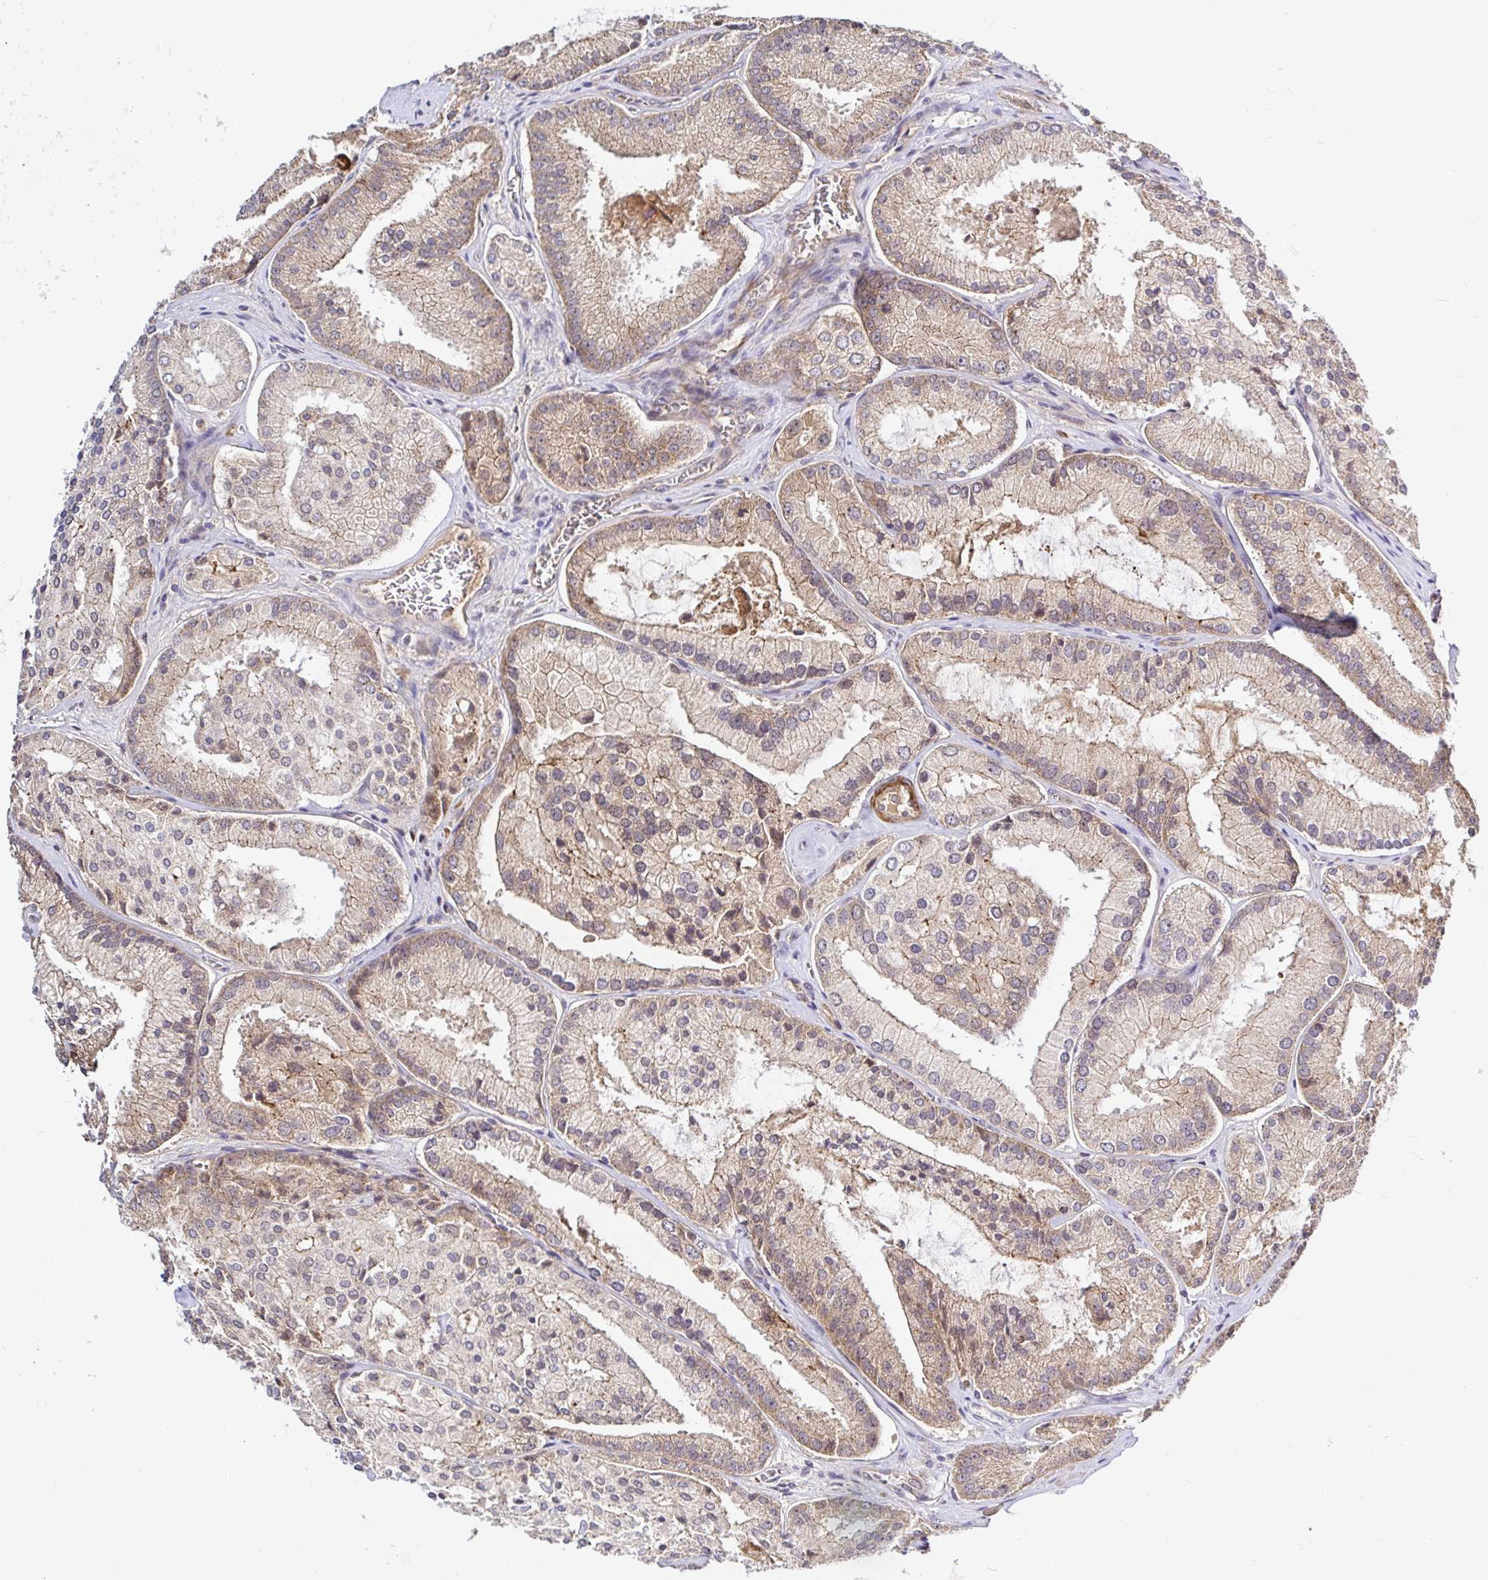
{"staining": {"intensity": "moderate", "quantity": "25%-75%", "location": "cytoplasmic/membranous"}, "tissue": "prostate cancer", "cell_type": "Tumor cells", "image_type": "cancer", "snomed": [{"axis": "morphology", "description": "Adenocarcinoma, High grade"}, {"axis": "topography", "description": "Prostate"}], "caption": "Immunohistochemical staining of prostate cancer (adenocarcinoma (high-grade)) shows medium levels of moderate cytoplasmic/membranous protein expression in approximately 25%-75% of tumor cells.", "gene": "ARHGEF37", "patient": {"sex": "male", "age": 73}}